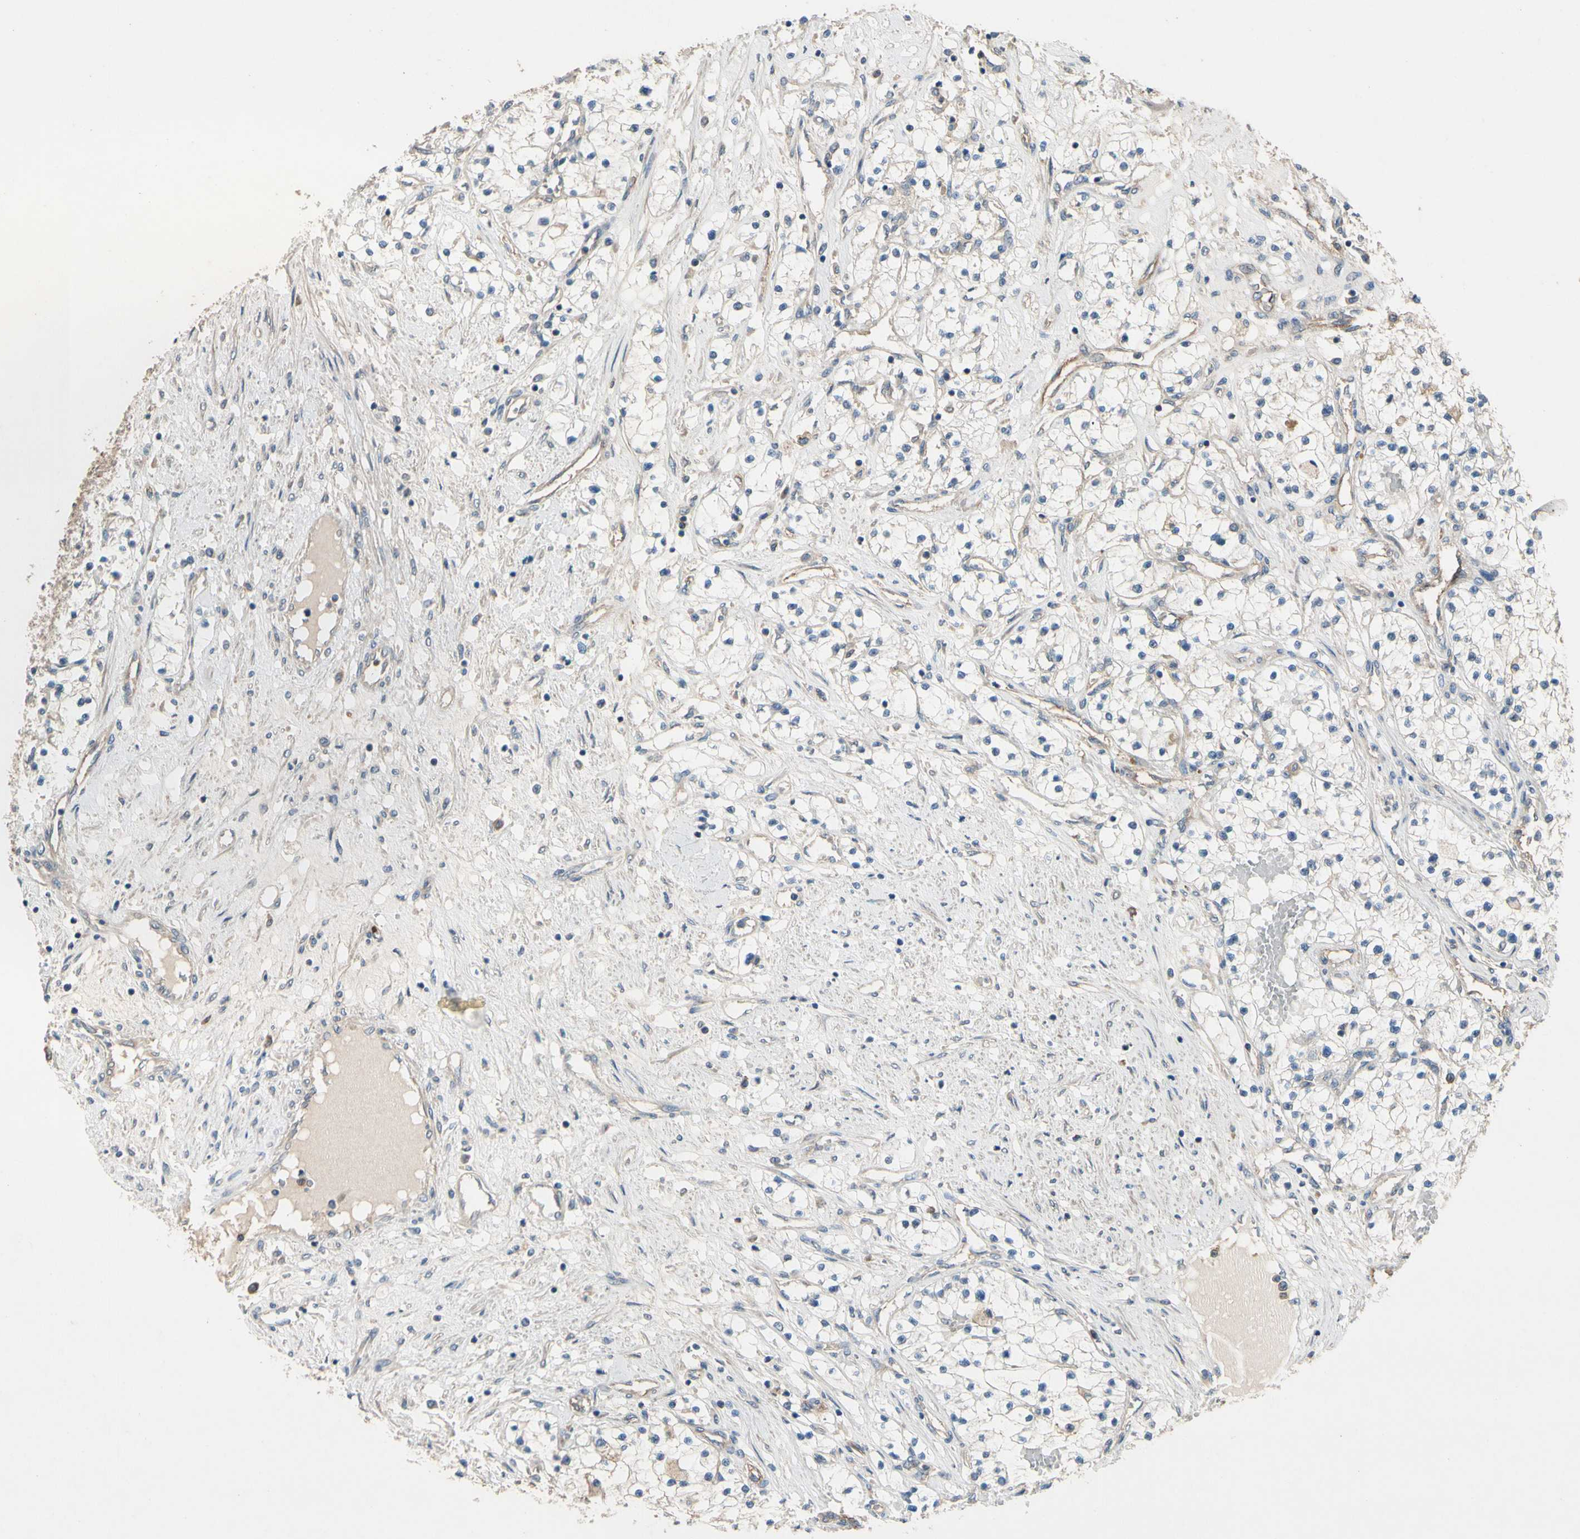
{"staining": {"intensity": "weak", "quantity": "<25%", "location": "cytoplasmic/membranous"}, "tissue": "renal cancer", "cell_type": "Tumor cells", "image_type": "cancer", "snomed": [{"axis": "morphology", "description": "Adenocarcinoma, NOS"}, {"axis": "topography", "description": "Kidney"}], "caption": "Renal adenocarcinoma was stained to show a protein in brown. There is no significant positivity in tumor cells.", "gene": "SIGLEC5", "patient": {"sex": "male", "age": 68}}